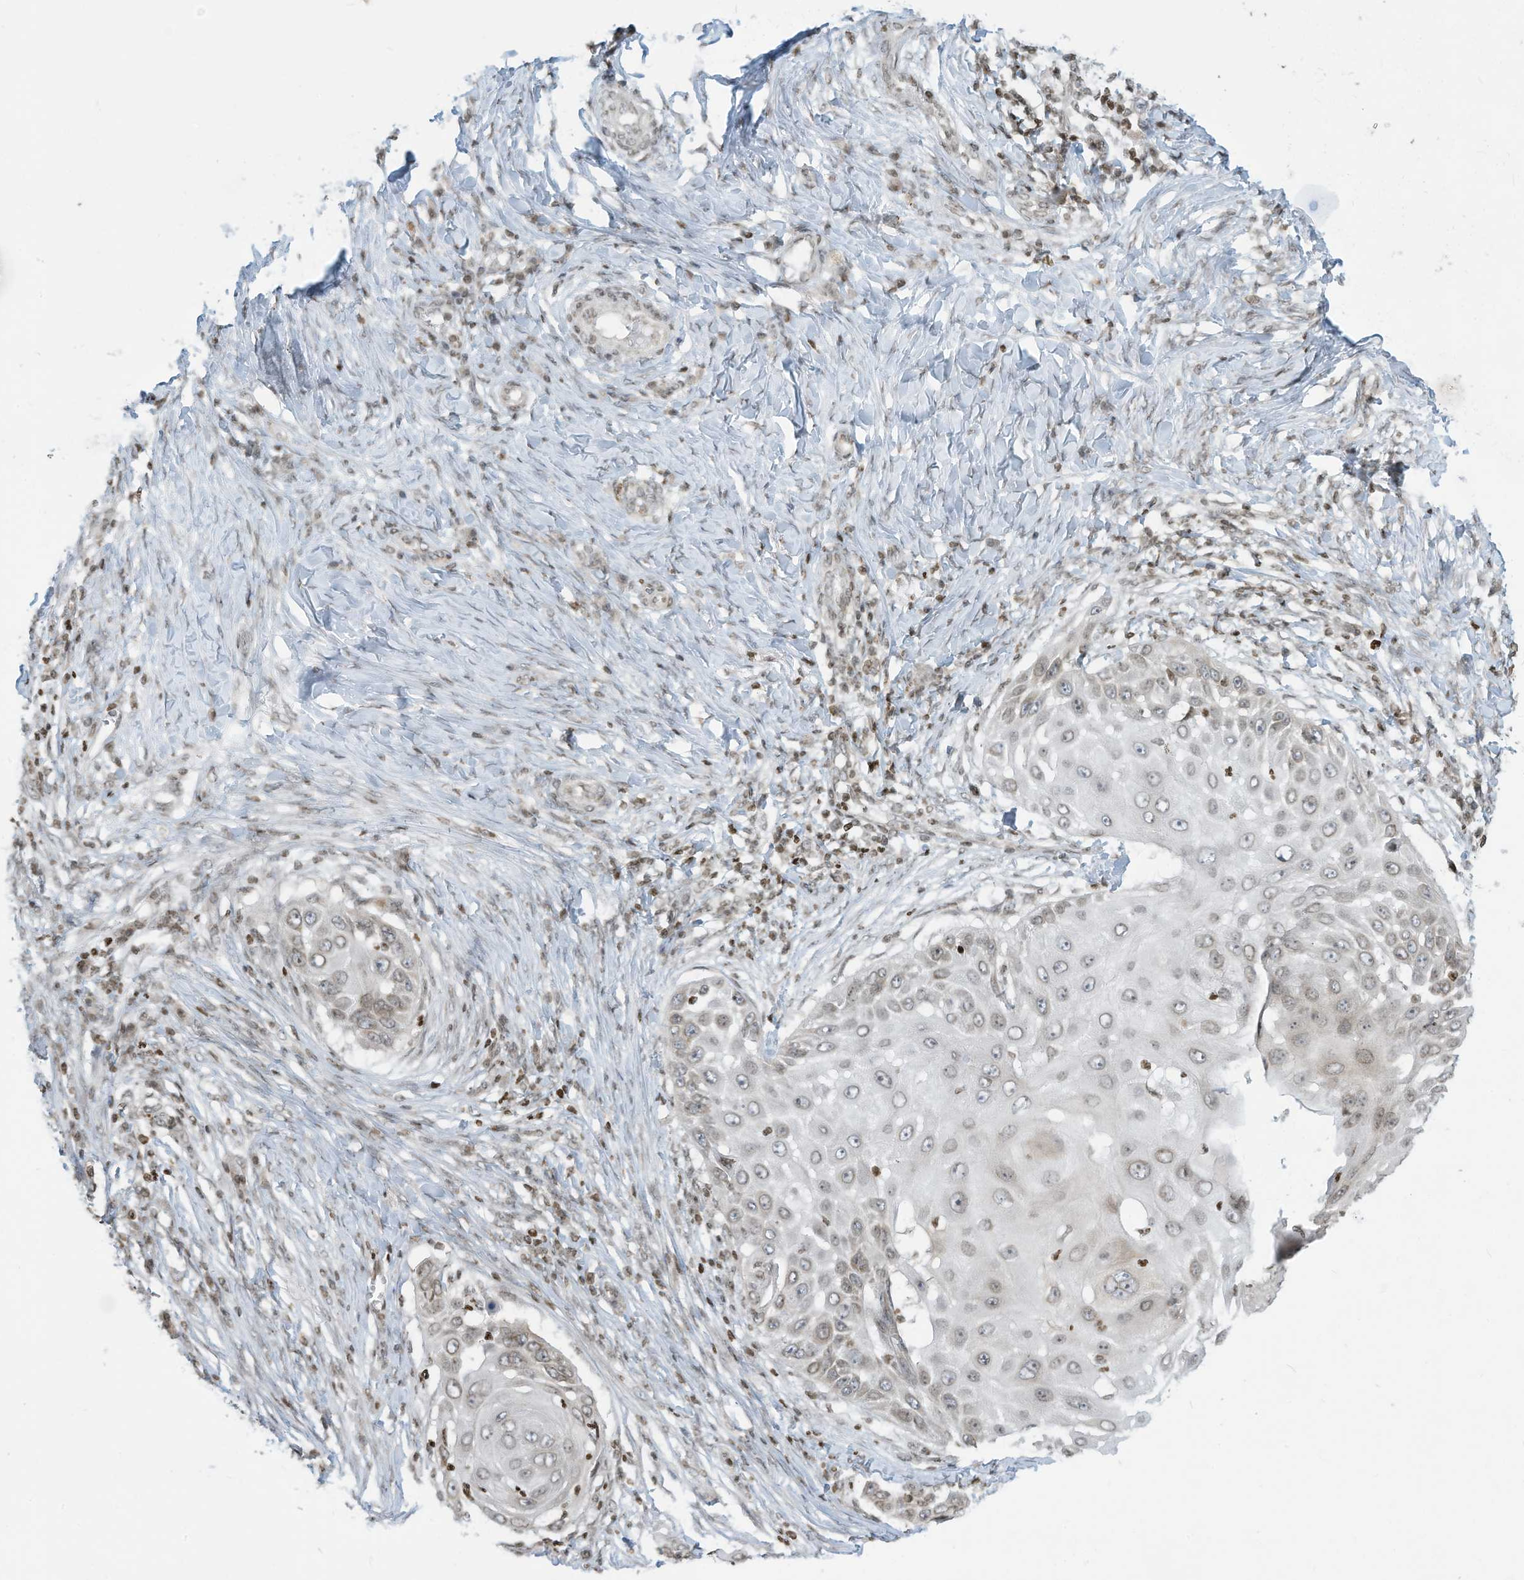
{"staining": {"intensity": "negative", "quantity": "none", "location": "none"}, "tissue": "skin cancer", "cell_type": "Tumor cells", "image_type": "cancer", "snomed": [{"axis": "morphology", "description": "Squamous cell carcinoma, NOS"}, {"axis": "topography", "description": "Skin"}], "caption": "High magnification brightfield microscopy of skin cancer stained with DAB (brown) and counterstained with hematoxylin (blue): tumor cells show no significant staining.", "gene": "ADI1", "patient": {"sex": "female", "age": 44}}